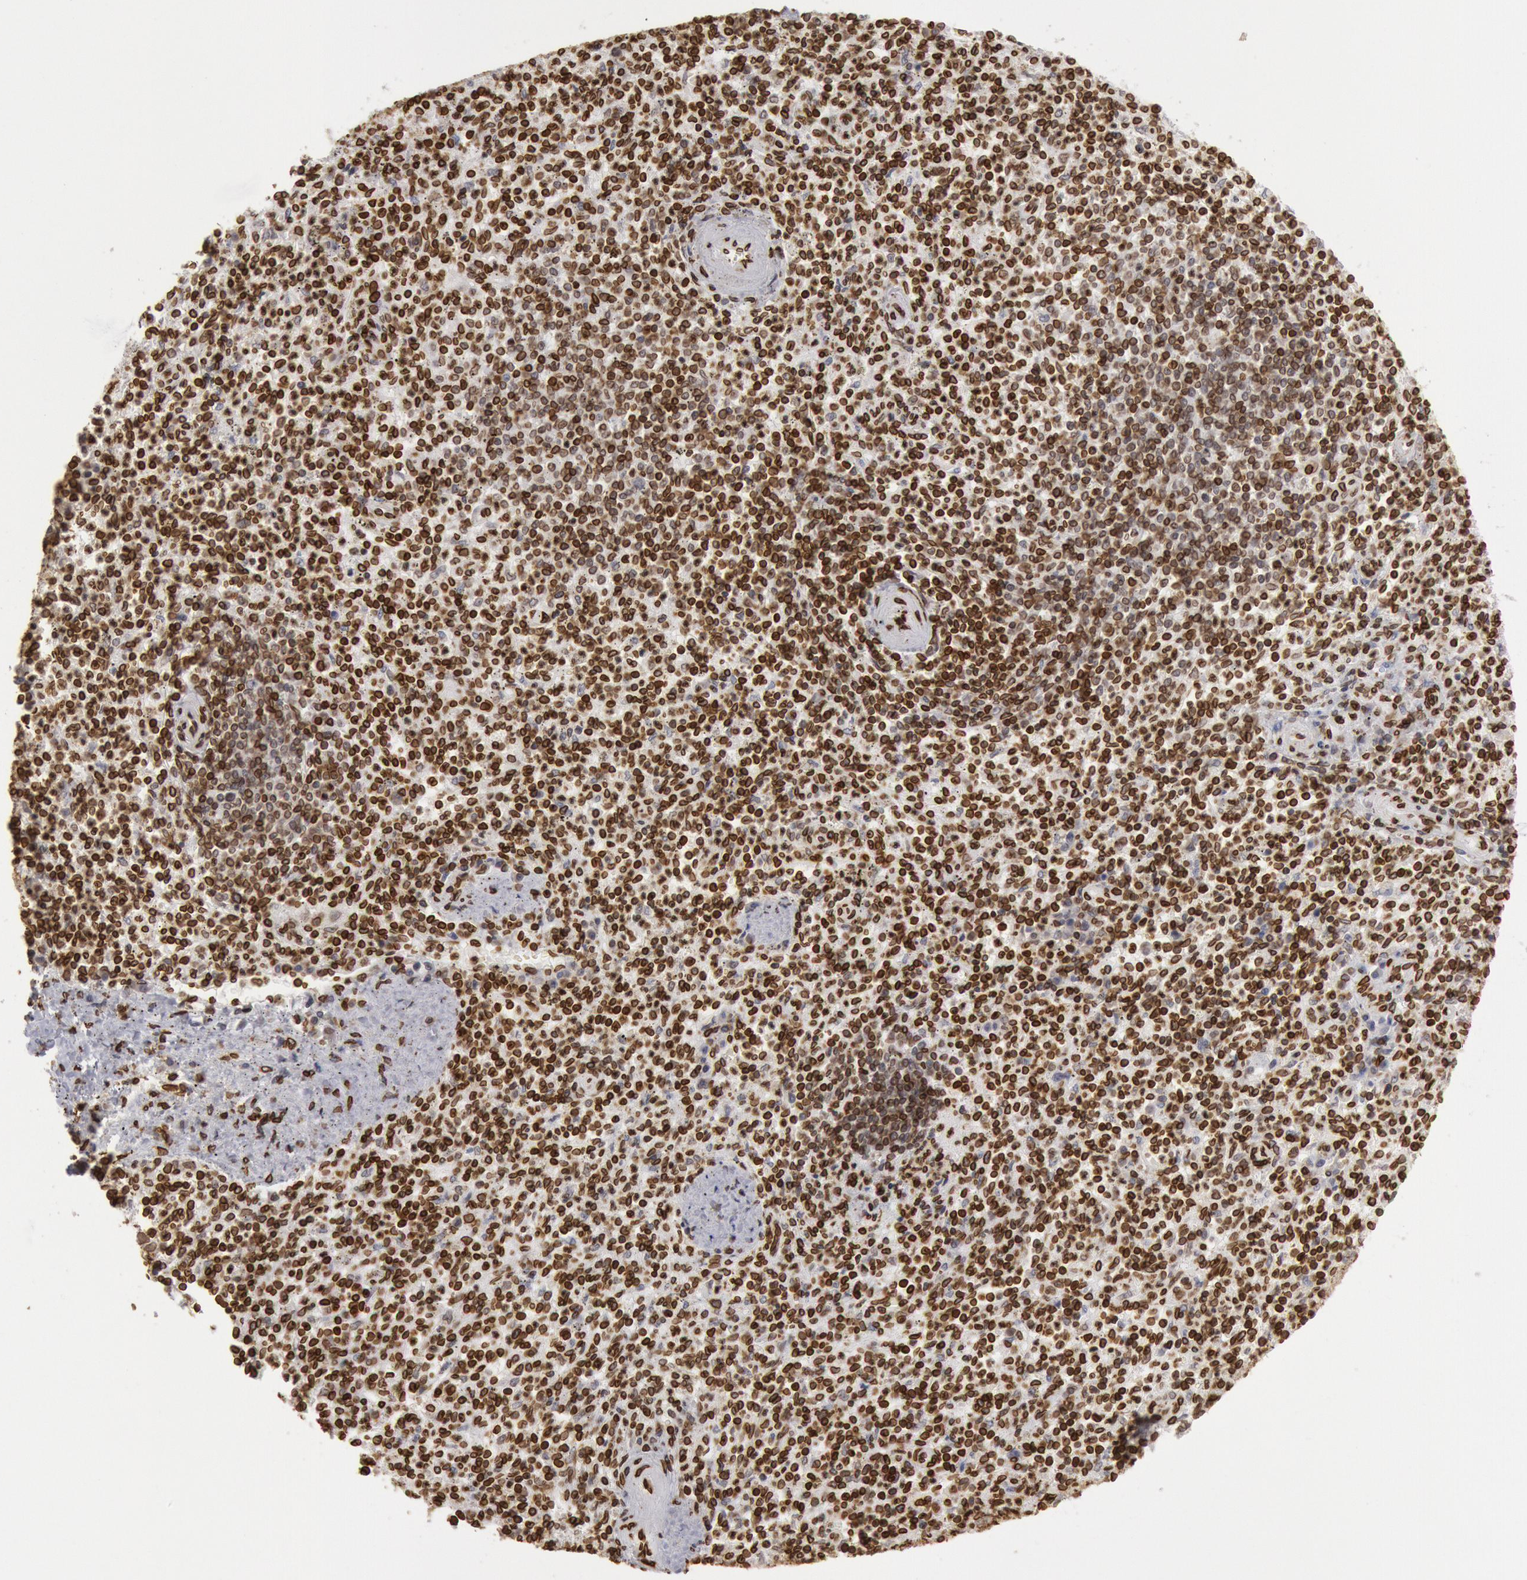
{"staining": {"intensity": "strong", "quantity": ">75%", "location": "nuclear"}, "tissue": "spleen", "cell_type": "Cells in red pulp", "image_type": "normal", "snomed": [{"axis": "morphology", "description": "Normal tissue, NOS"}, {"axis": "topography", "description": "Spleen"}], "caption": "This histopathology image displays immunohistochemistry (IHC) staining of benign human spleen, with high strong nuclear expression in approximately >75% of cells in red pulp.", "gene": "SUN2", "patient": {"sex": "male", "age": 72}}